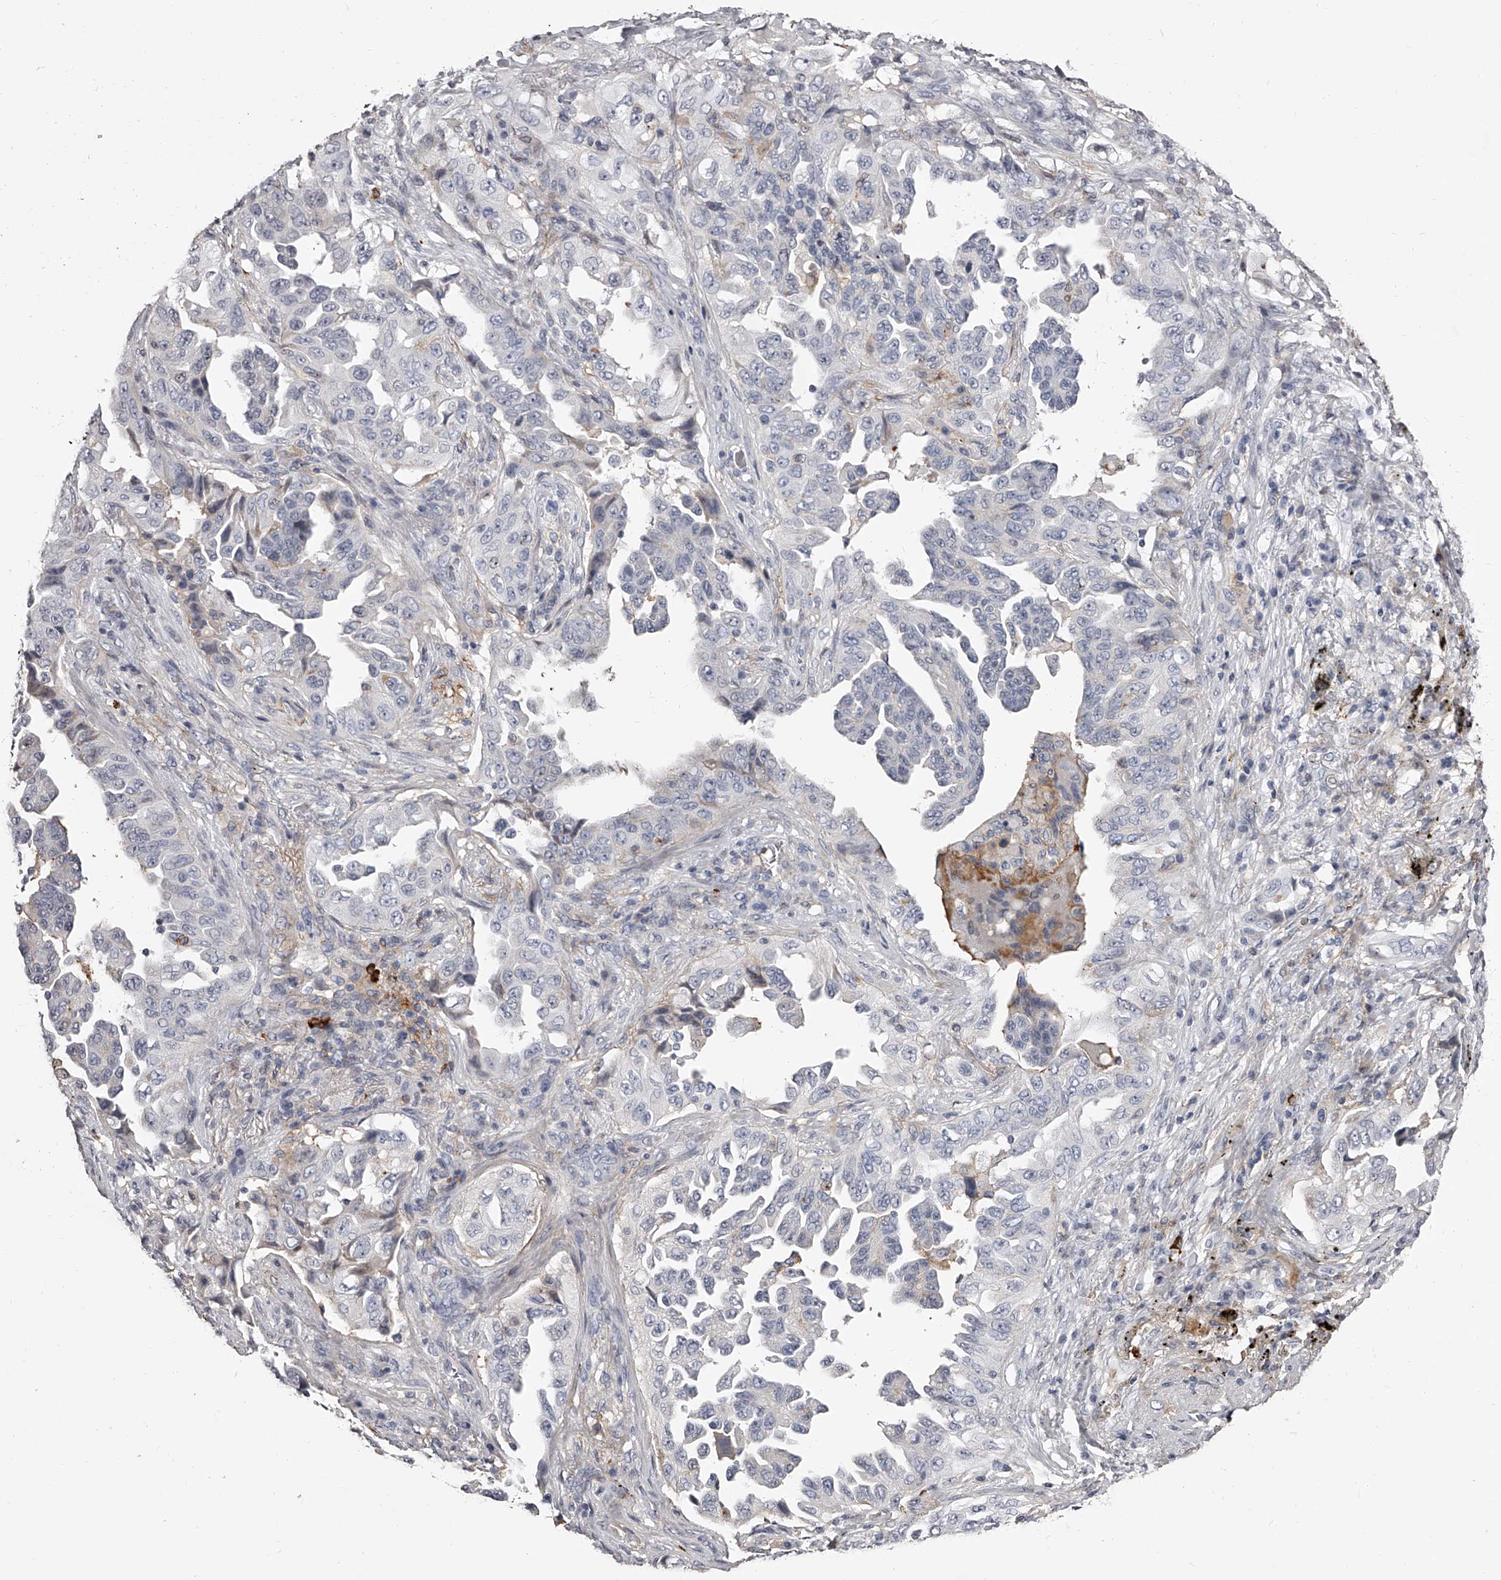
{"staining": {"intensity": "negative", "quantity": "none", "location": "none"}, "tissue": "lung cancer", "cell_type": "Tumor cells", "image_type": "cancer", "snomed": [{"axis": "morphology", "description": "Adenocarcinoma, NOS"}, {"axis": "topography", "description": "Lung"}], "caption": "Photomicrograph shows no protein staining in tumor cells of lung cancer tissue.", "gene": "PACSIN1", "patient": {"sex": "female", "age": 51}}